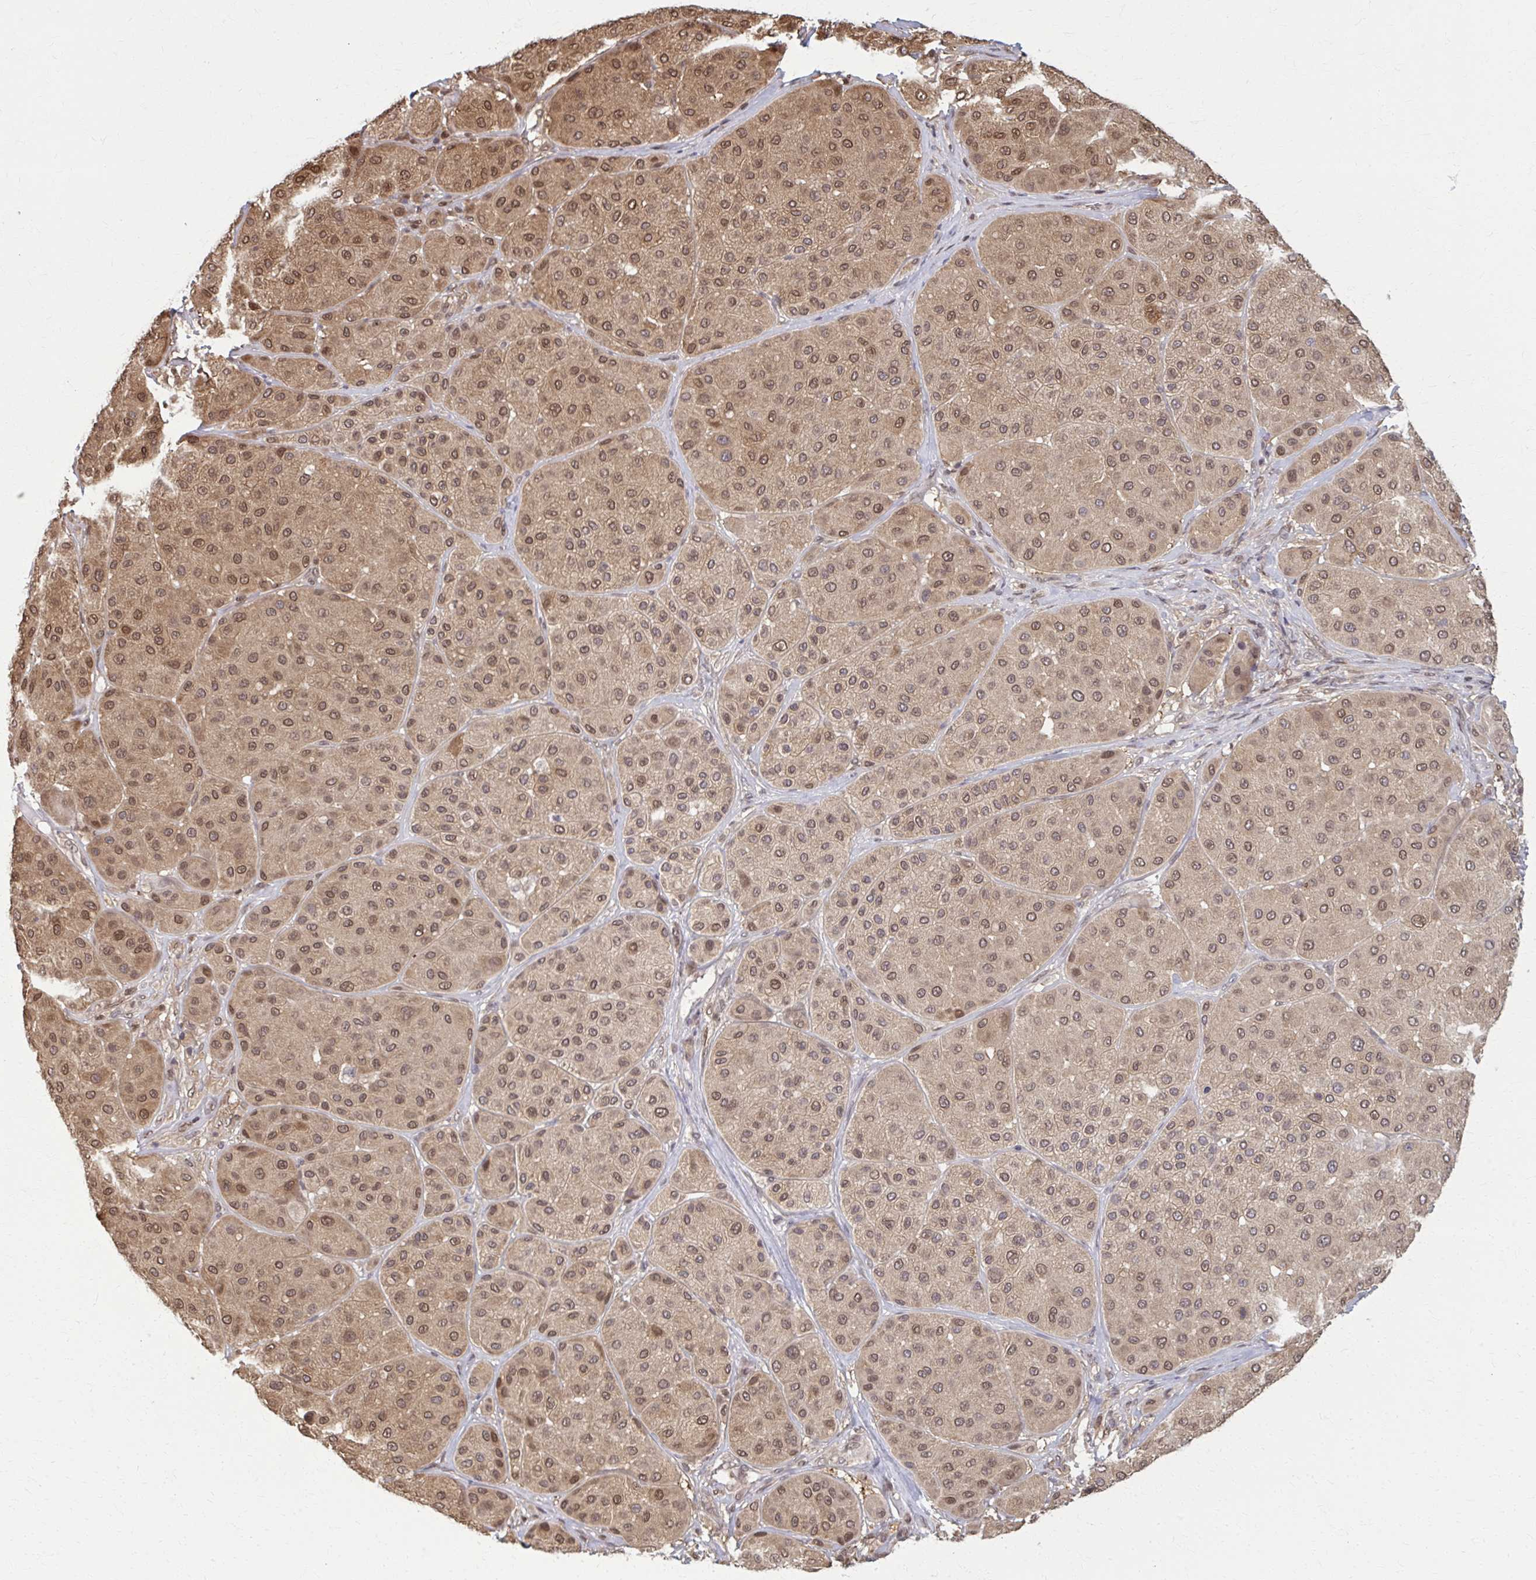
{"staining": {"intensity": "moderate", "quantity": ">75%", "location": "cytoplasmic/membranous,nuclear"}, "tissue": "melanoma", "cell_type": "Tumor cells", "image_type": "cancer", "snomed": [{"axis": "morphology", "description": "Malignant melanoma, Metastatic site"}, {"axis": "topography", "description": "Smooth muscle"}], "caption": "Protein expression analysis of melanoma demonstrates moderate cytoplasmic/membranous and nuclear staining in approximately >75% of tumor cells.", "gene": "MDH1", "patient": {"sex": "male", "age": 41}}